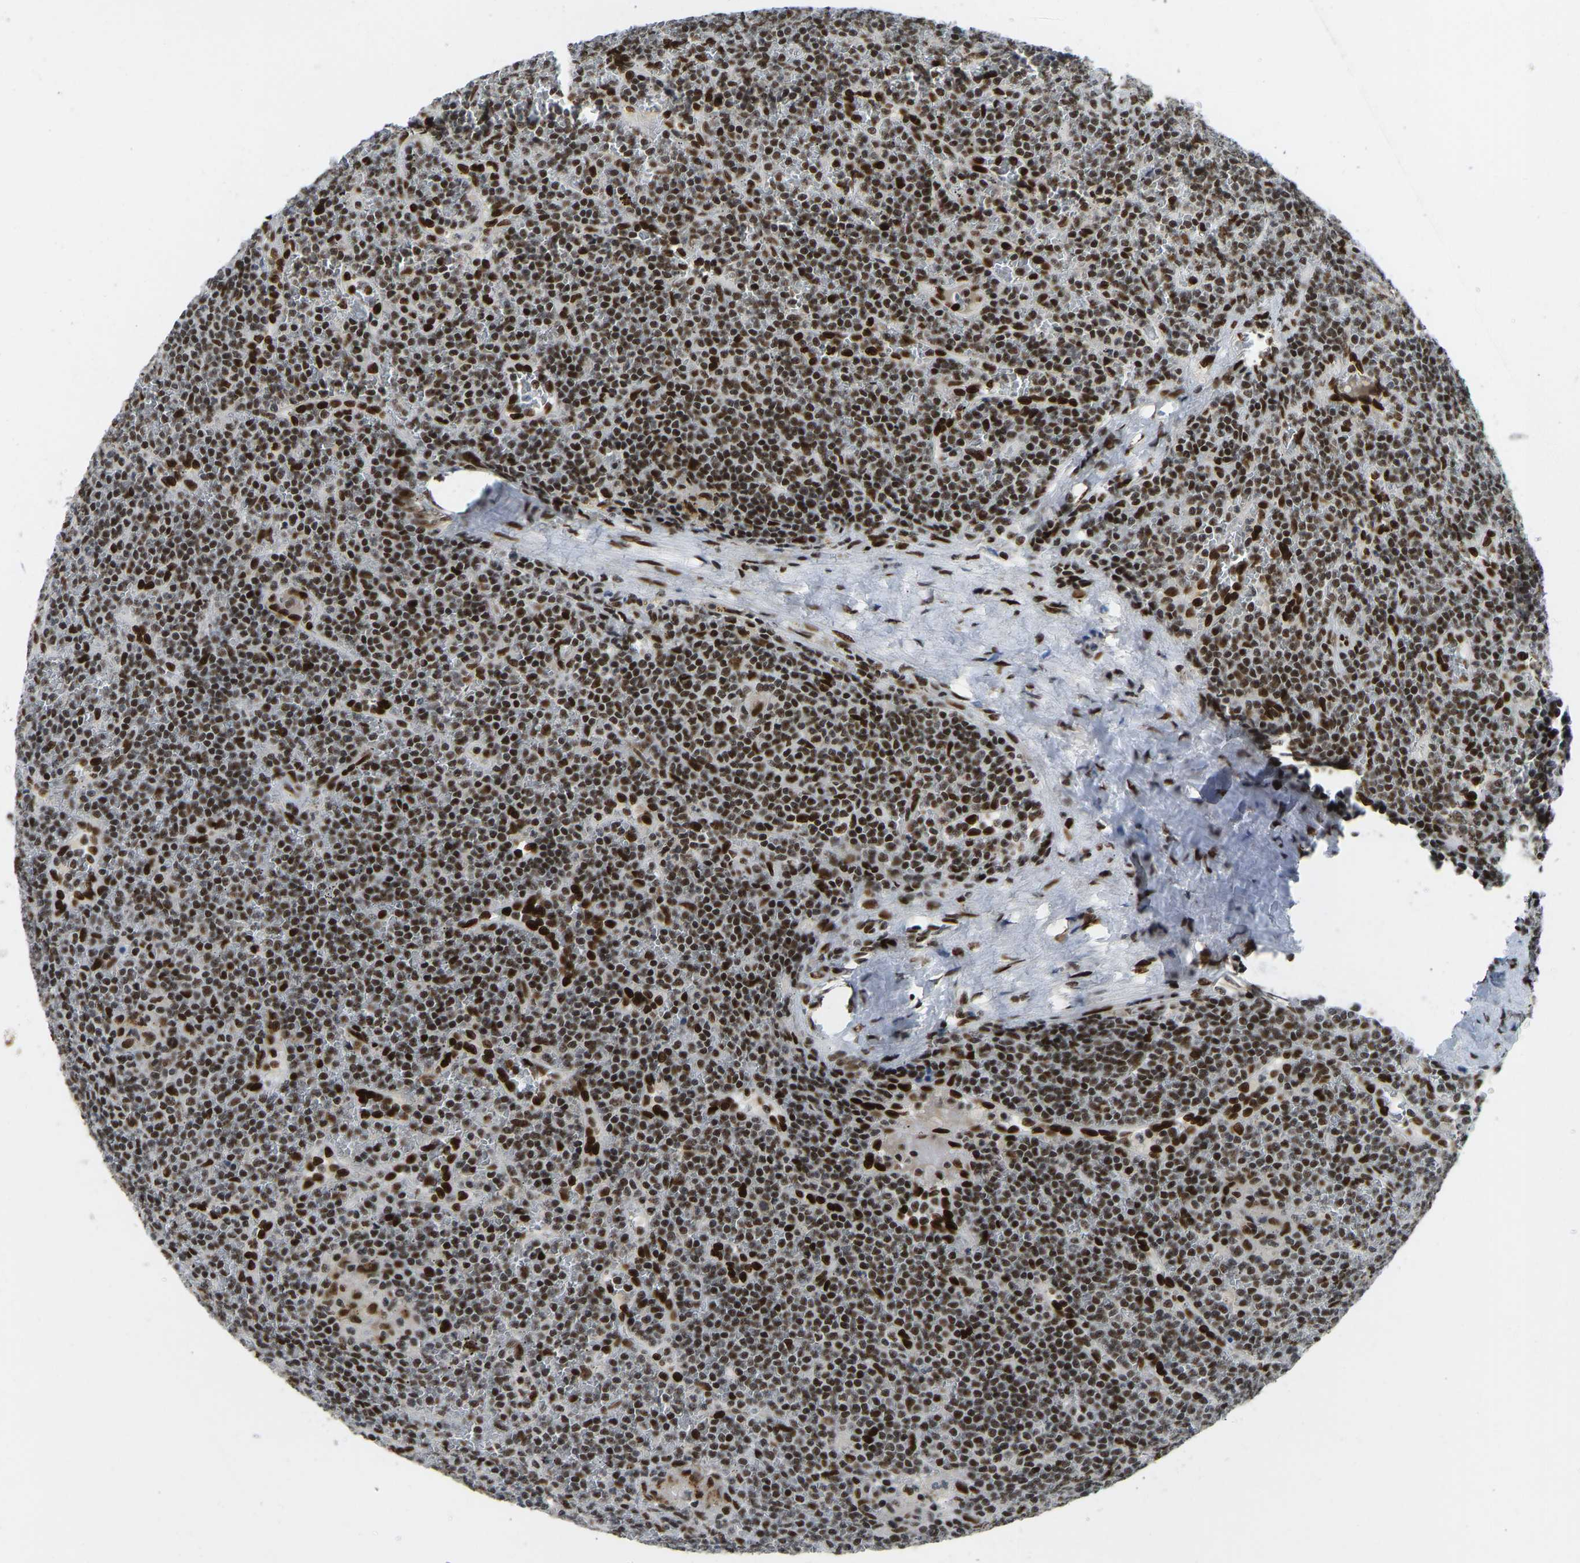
{"staining": {"intensity": "strong", "quantity": ">75%", "location": "nuclear"}, "tissue": "lymphoma", "cell_type": "Tumor cells", "image_type": "cancer", "snomed": [{"axis": "morphology", "description": "Malignant lymphoma, non-Hodgkin's type, Low grade"}, {"axis": "topography", "description": "Spleen"}], "caption": "The photomicrograph demonstrates immunohistochemical staining of lymphoma. There is strong nuclear positivity is present in about >75% of tumor cells. (Stains: DAB (3,3'-diaminobenzidine) in brown, nuclei in blue, Microscopy: brightfield microscopy at high magnification).", "gene": "FOXK1", "patient": {"sex": "female", "age": 19}}